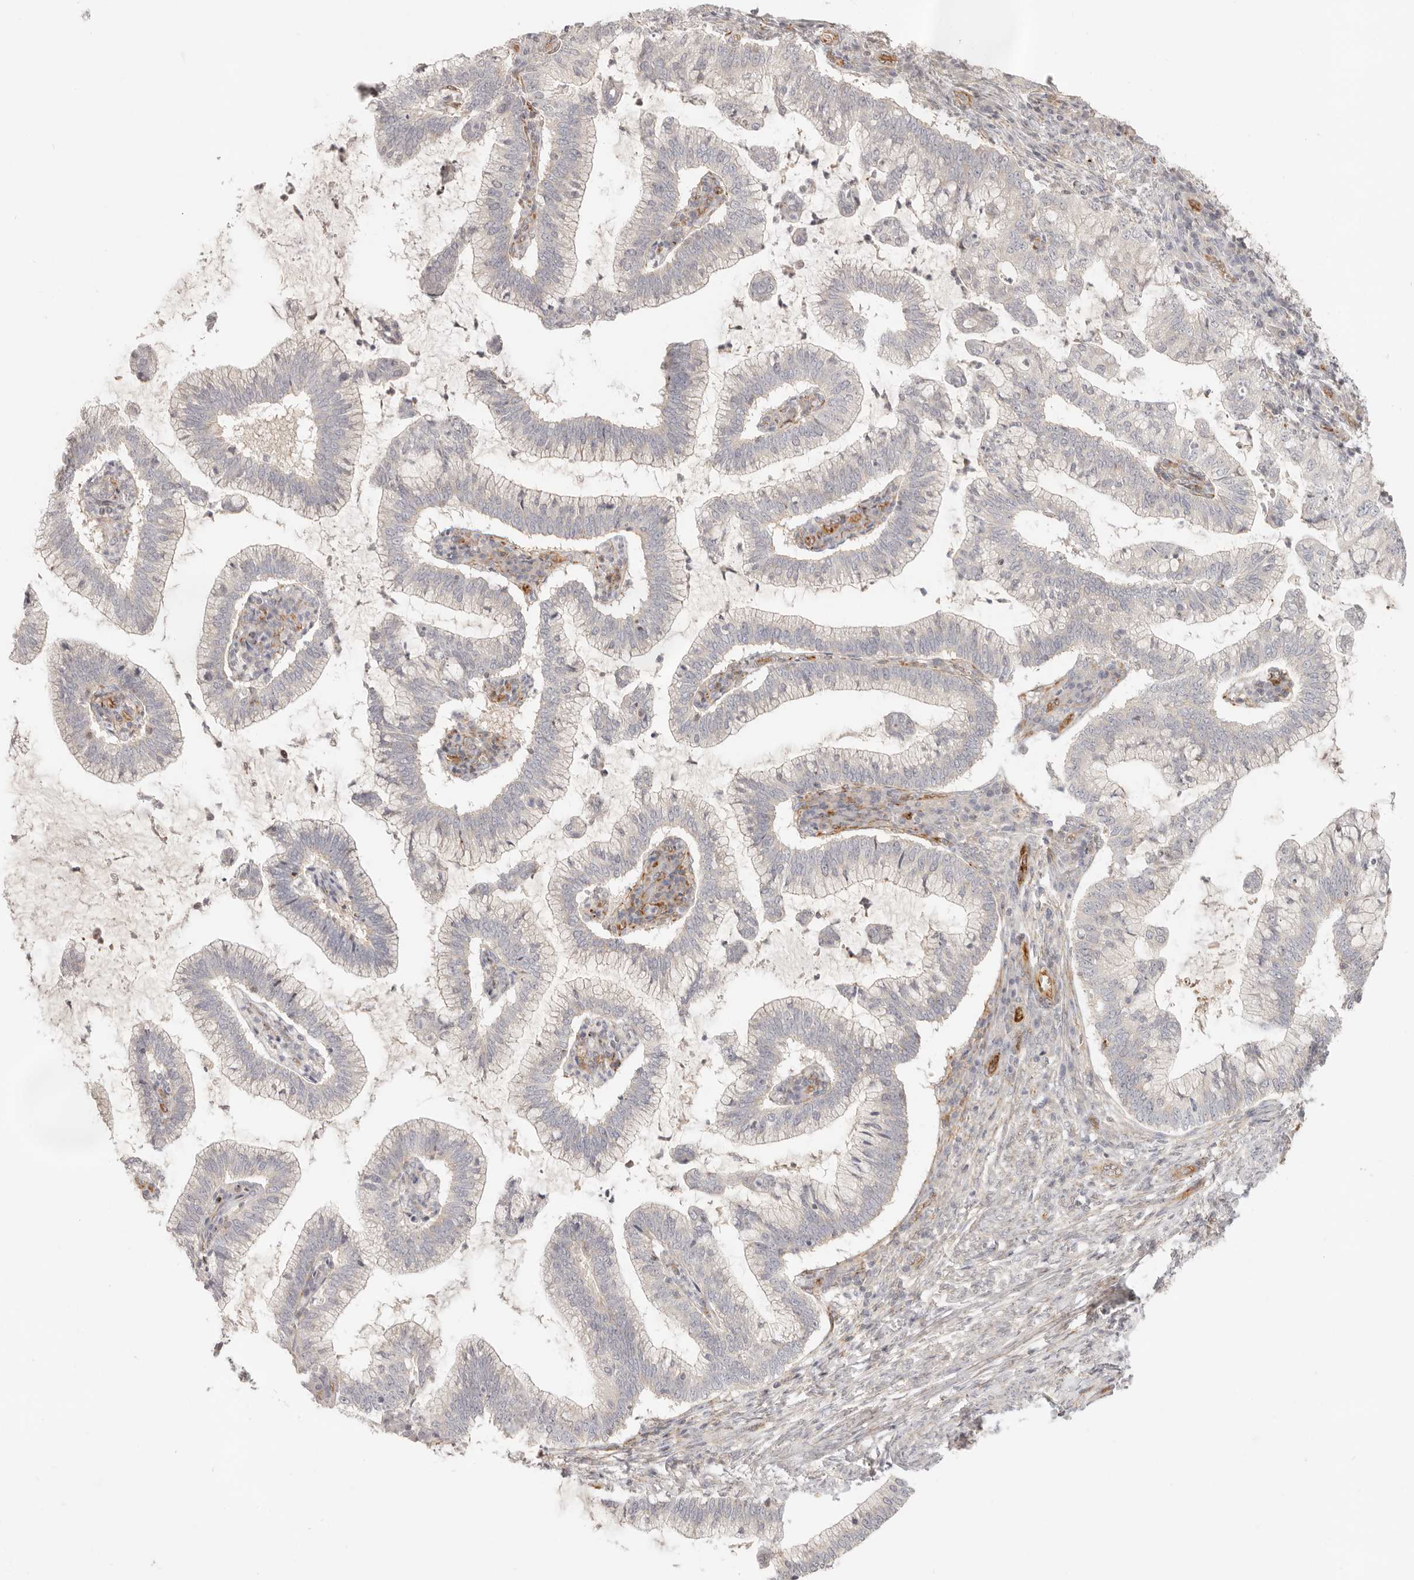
{"staining": {"intensity": "negative", "quantity": "none", "location": "none"}, "tissue": "cervical cancer", "cell_type": "Tumor cells", "image_type": "cancer", "snomed": [{"axis": "morphology", "description": "Adenocarcinoma, NOS"}, {"axis": "topography", "description": "Cervix"}], "caption": "Photomicrograph shows no significant protein expression in tumor cells of cervical cancer (adenocarcinoma).", "gene": "SASS6", "patient": {"sex": "female", "age": 36}}